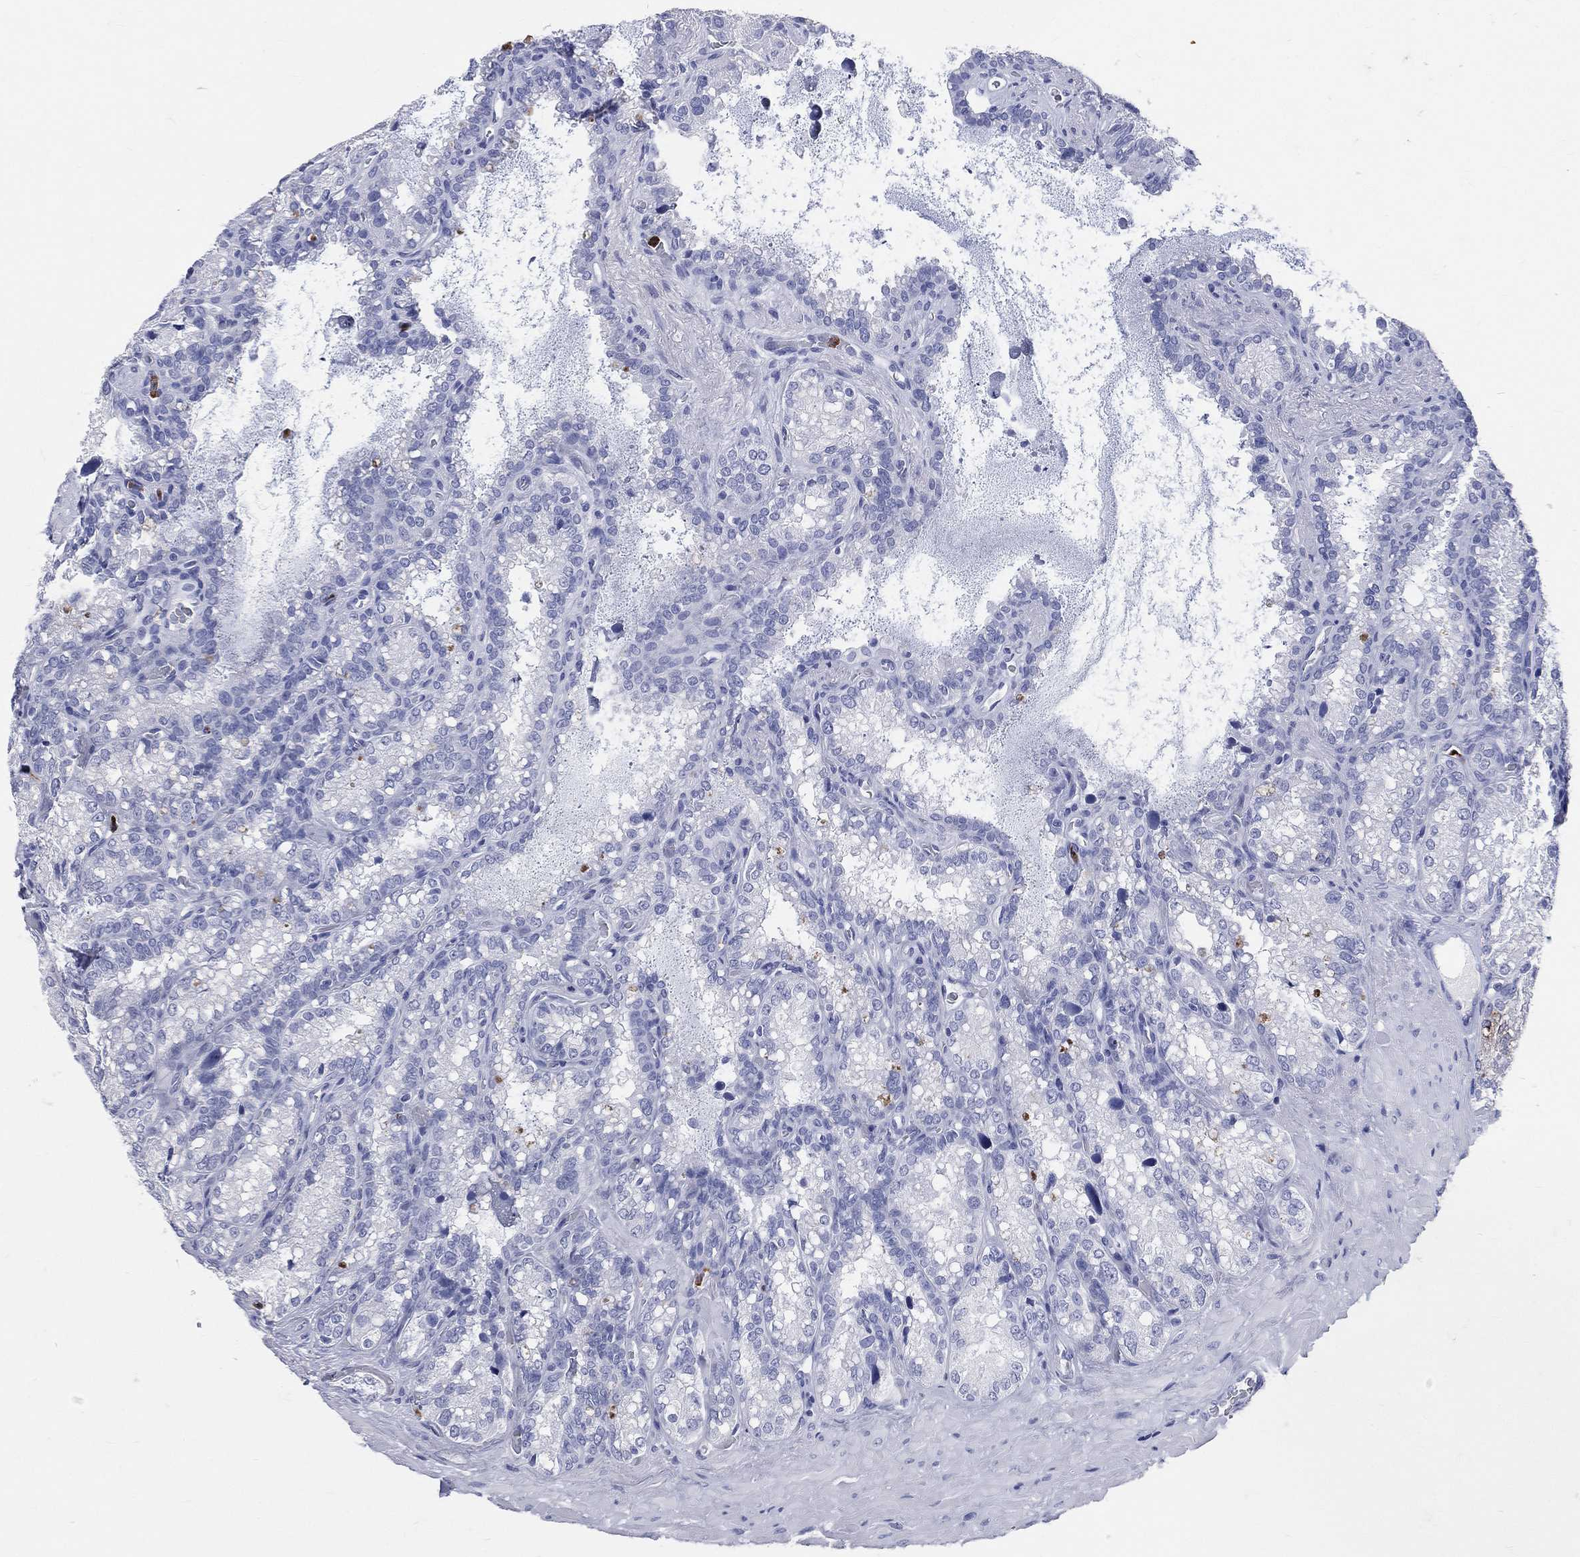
{"staining": {"intensity": "negative", "quantity": "none", "location": "none"}, "tissue": "seminal vesicle", "cell_type": "Glandular cells", "image_type": "normal", "snomed": [{"axis": "morphology", "description": "Normal tissue, NOS"}, {"axis": "topography", "description": "Seminal veicle"}], "caption": "The image shows no staining of glandular cells in unremarkable seminal vesicle.", "gene": "PGLYRP1", "patient": {"sex": "male", "age": 68}}